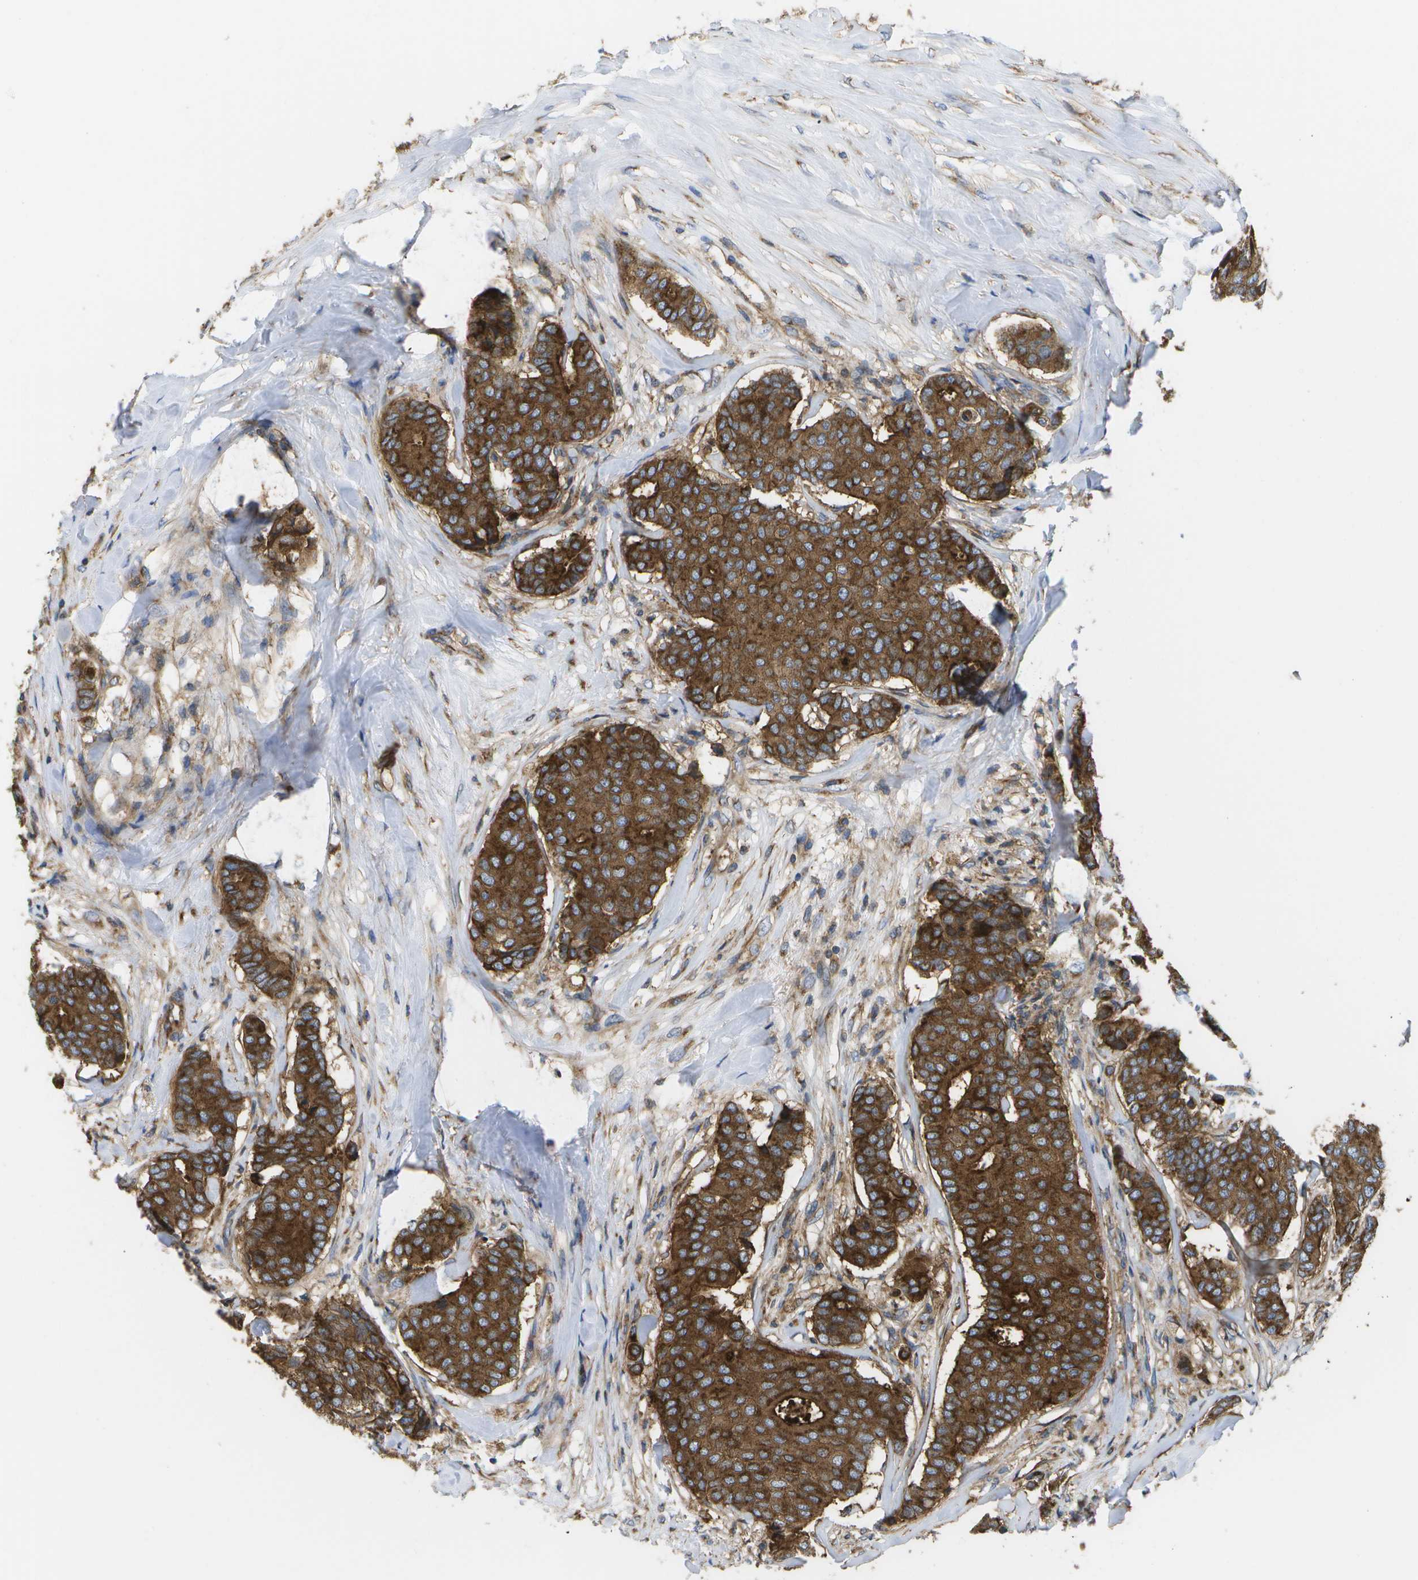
{"staining": {"intensity": "strong", "quantity": ">75%", "location": "cytoplasmic/membranous"}, "tissue": "breast cancer", "cell_type": "Tumor cells", "image_type": "cancer", "snomed": [{"axis": "morphology", "description": "Duct carcinoma"}, {"axis": "topography", "description": "Breast"}], "caption": "Immunohistochemical staining of breast cancer (invasive ductal carcinoma) displays strong cytoplasmic/membranous protein staining in about >75% of tumor cells. Nuclei are stained in blue.", "gene": "BST2", "patient": {"sex": "female", "age": 75}}